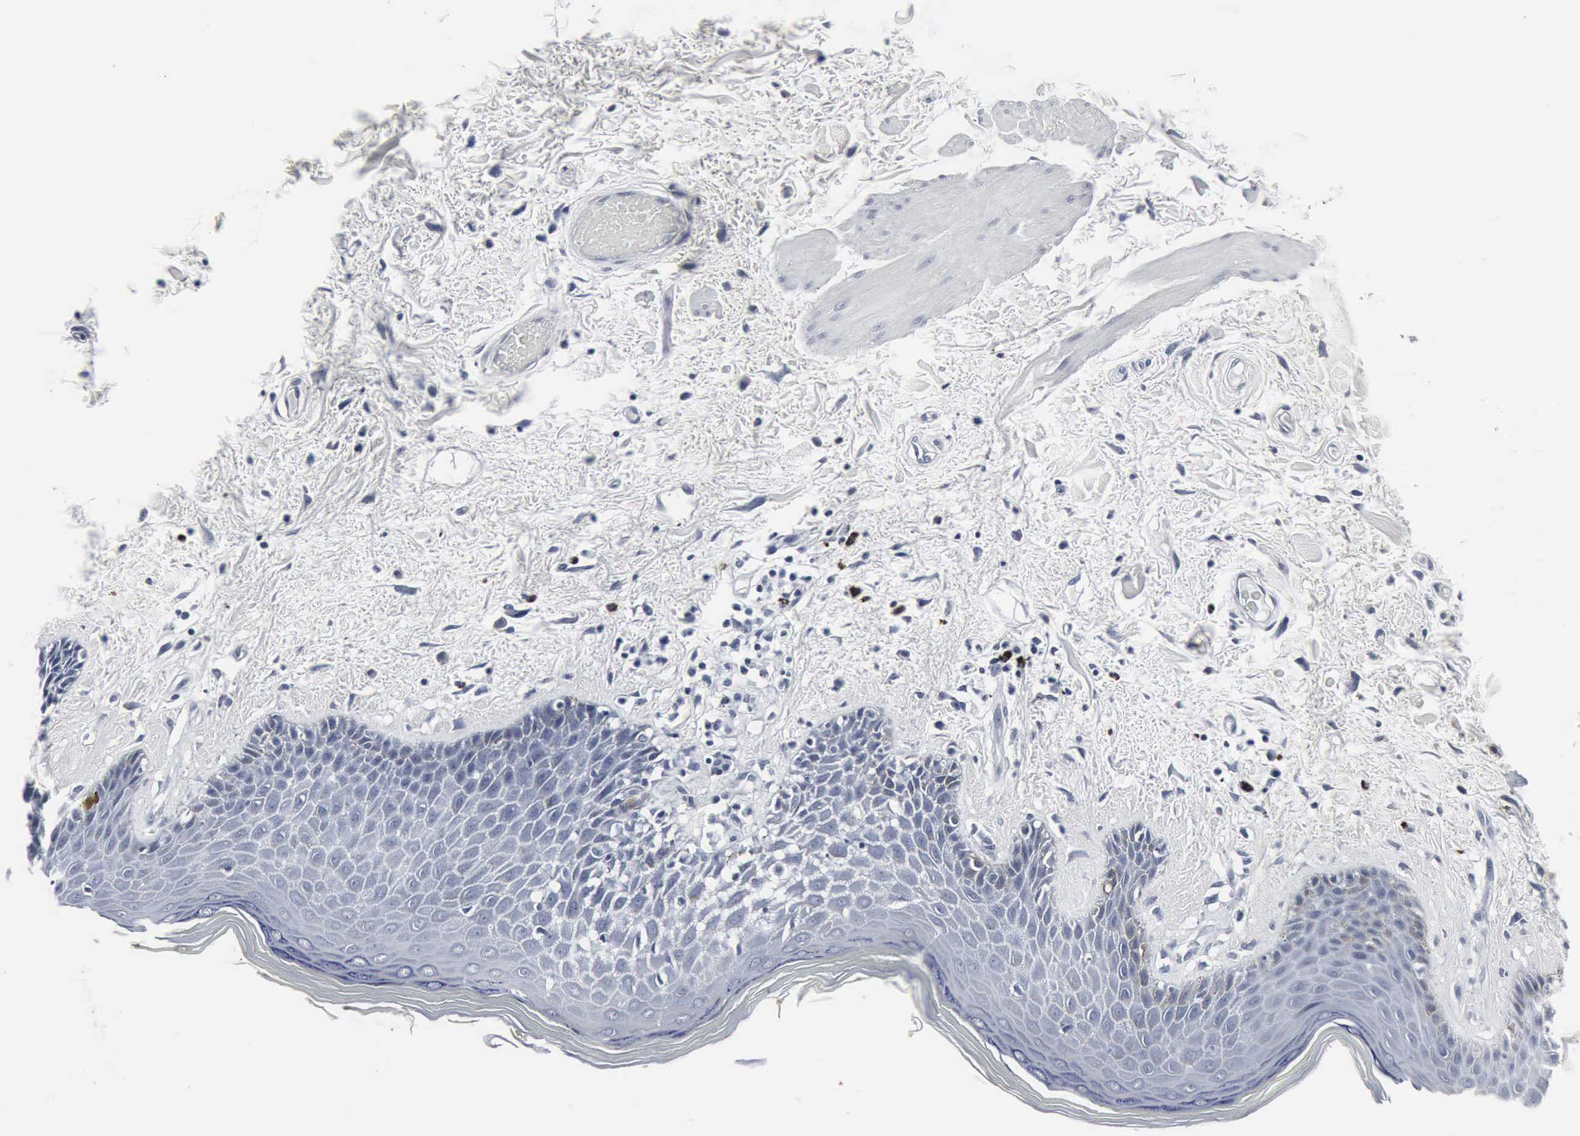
{"staining": {"intensity": "negative", "quantity": "none", "location": "none"}, "tissue": "skin", "cell_type": "Epidermal cells", "image_type": "normal", "snomed": [{"axis": "morphology", "description": "Normal tissue, NOS"}, {"axis": "topography", "description": "Anal"}], "caption": "Immunohistochemistry image of benign human skin stained for a protein (brown), which reveals no expression in epidermal cells.", "gene": "SNAP25", "patient": {"sex": "female", "age": 78}}